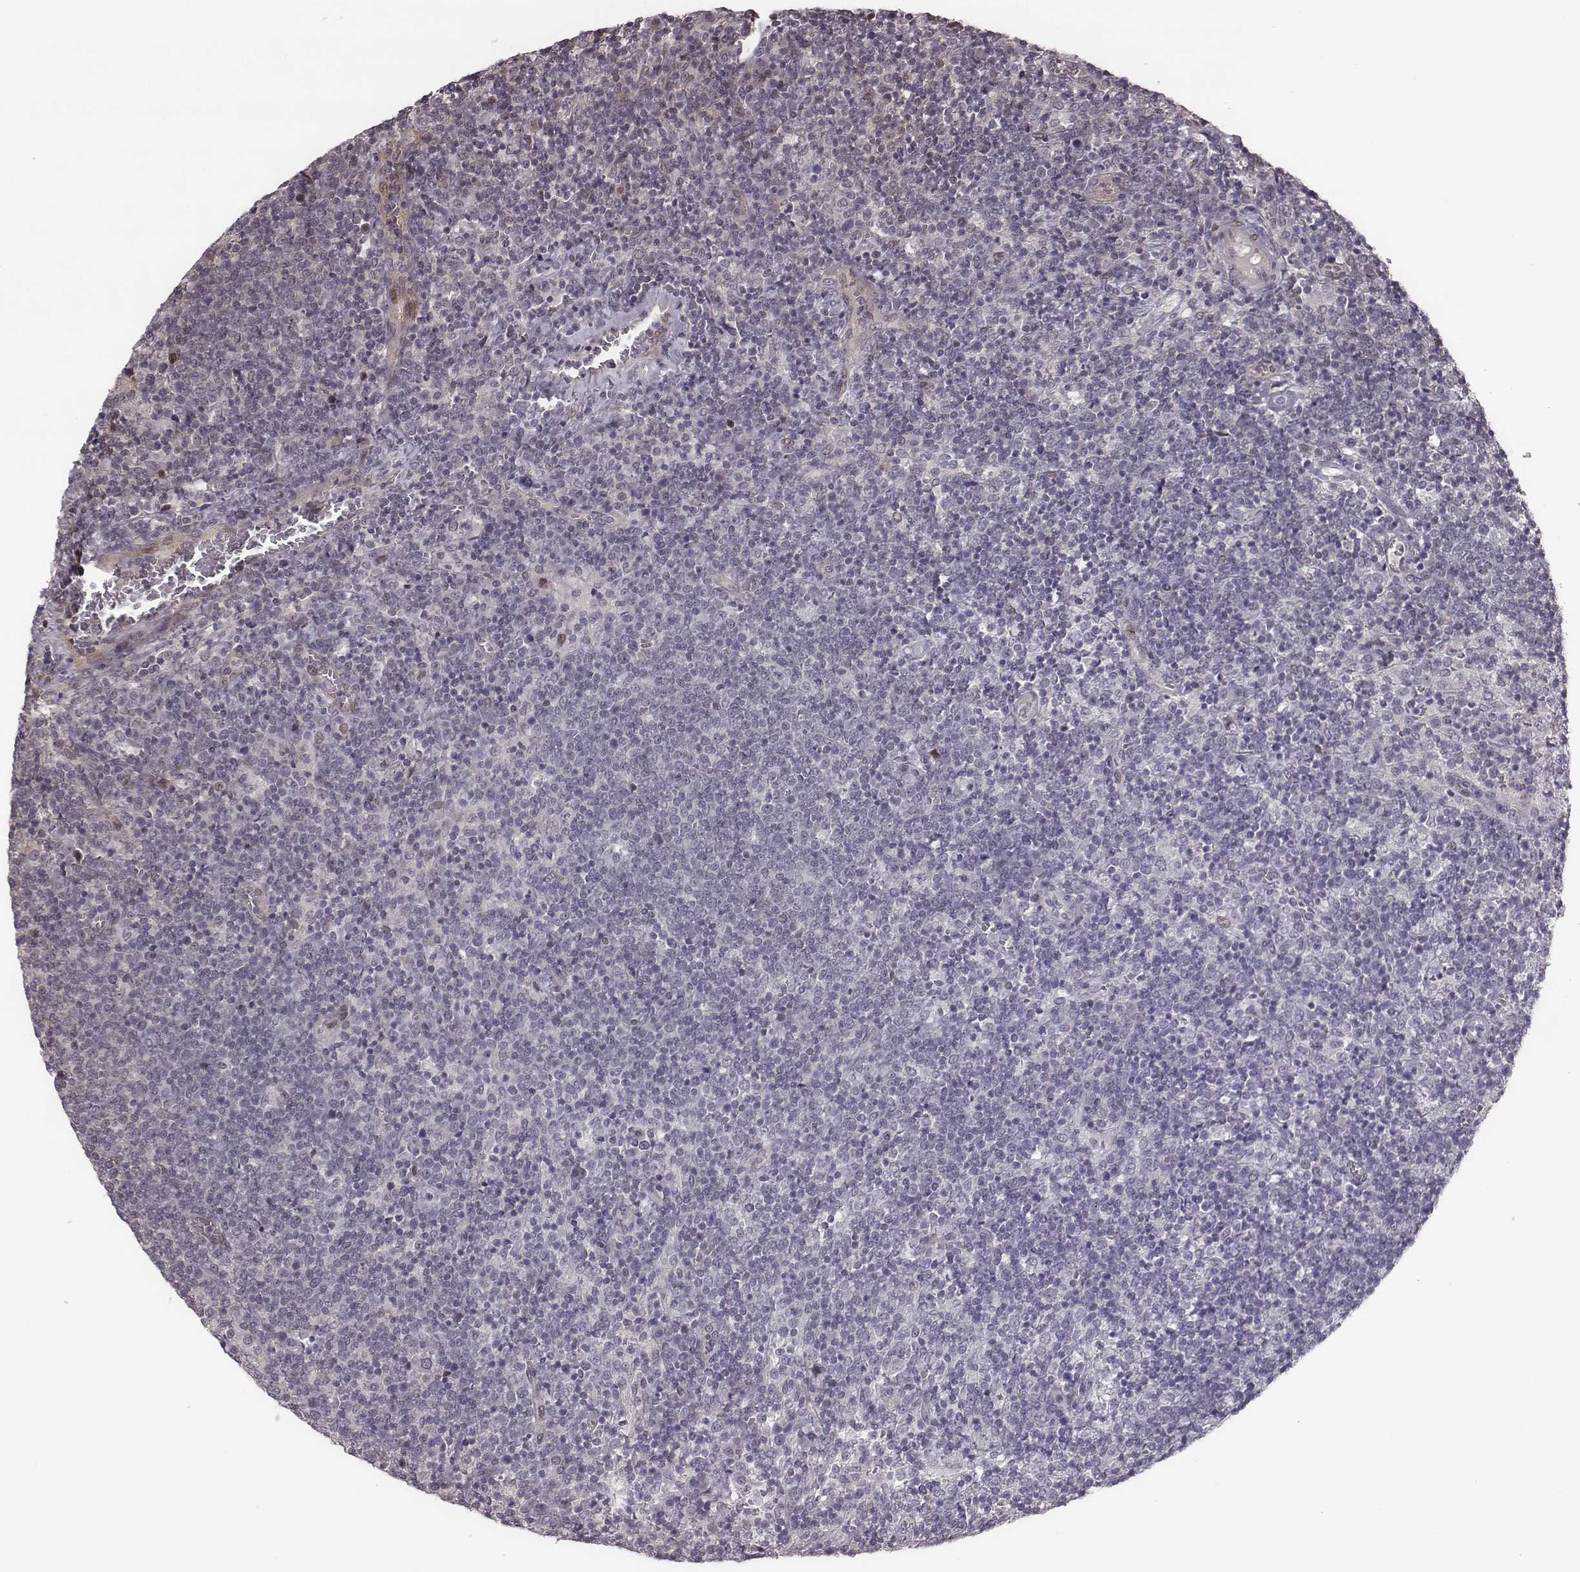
{"staining": {"intensity": "negative", "quantity": "none", "location": "none"}, "tissue": "lymphoma", "cell_type": "Tumor cells", "image_type": "cancer", "snomed": [{"axis": "morphology", "description": "Malignant lymphoma, non-Hodgkin's type, High grade"}, {"axis": "topography", "description": "Lymph node"}], "caption": "The immunohistochemistry (IHC) photomicrograph has no significant positivity in tumor cells of malignant lymphoma, non-Hodgkin's type (high-grade) tissue. Nuclei are stained in blue.", "gene": "RPL3", "patient": {"sex": "male", "age": 61}}